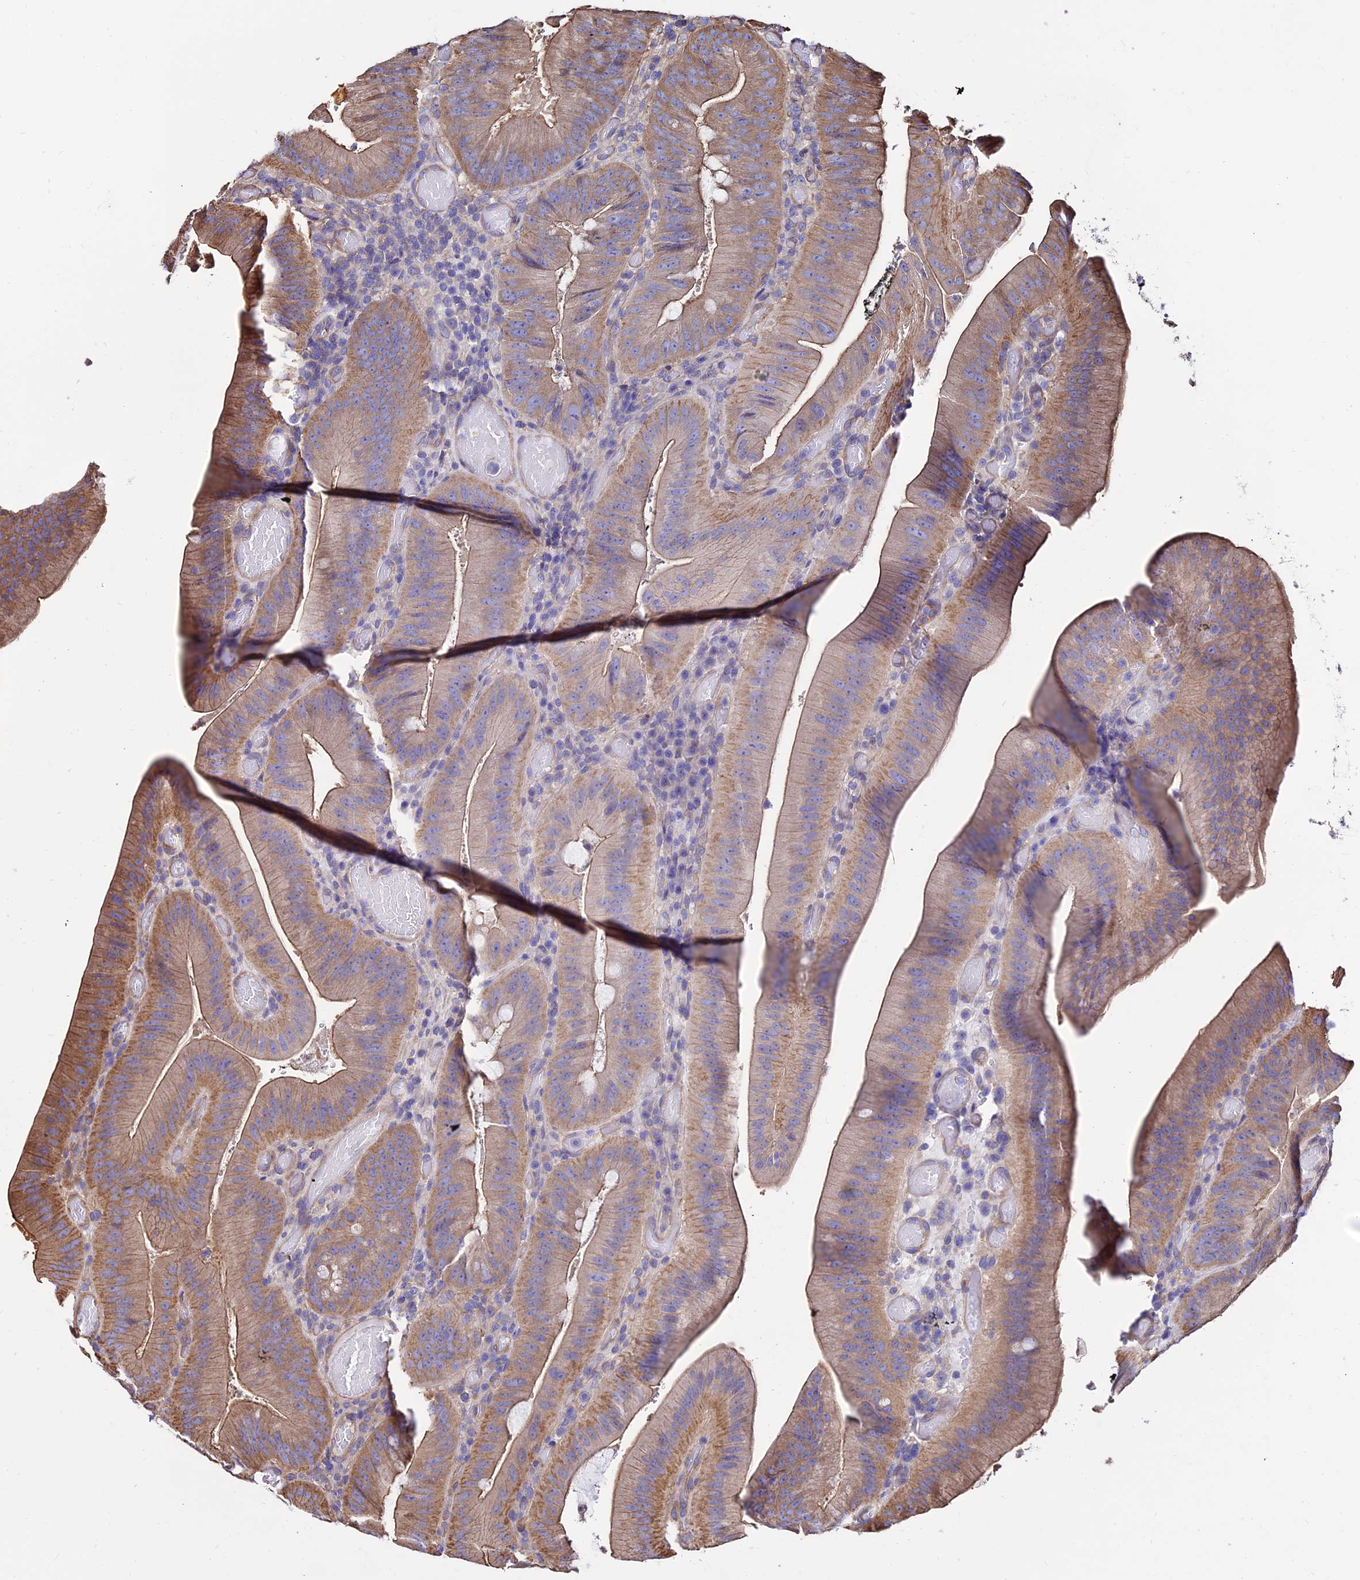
{"staining": {"intensity": "moderate", "quantity": ">75%", "location": "cytoplasmic/membranous"}, "tissue": "colorectal cancer", "cell_type": "Tumor cells", "image_type": "cancer", "snomed": [{"axis": "morphology", "description": "Adenocarcinoma, NOS"}, {"axis": "topography", "description": "Colon"}], "caption": "Adenocarcinoma (colorectal) was stained to show a protein in brown. There is medium levels of moderate cytoplasmic/membranous expression in about >75% of tumor cells.", "gene": "CALM2", "patient": {"sex": "female", "age": 43}}